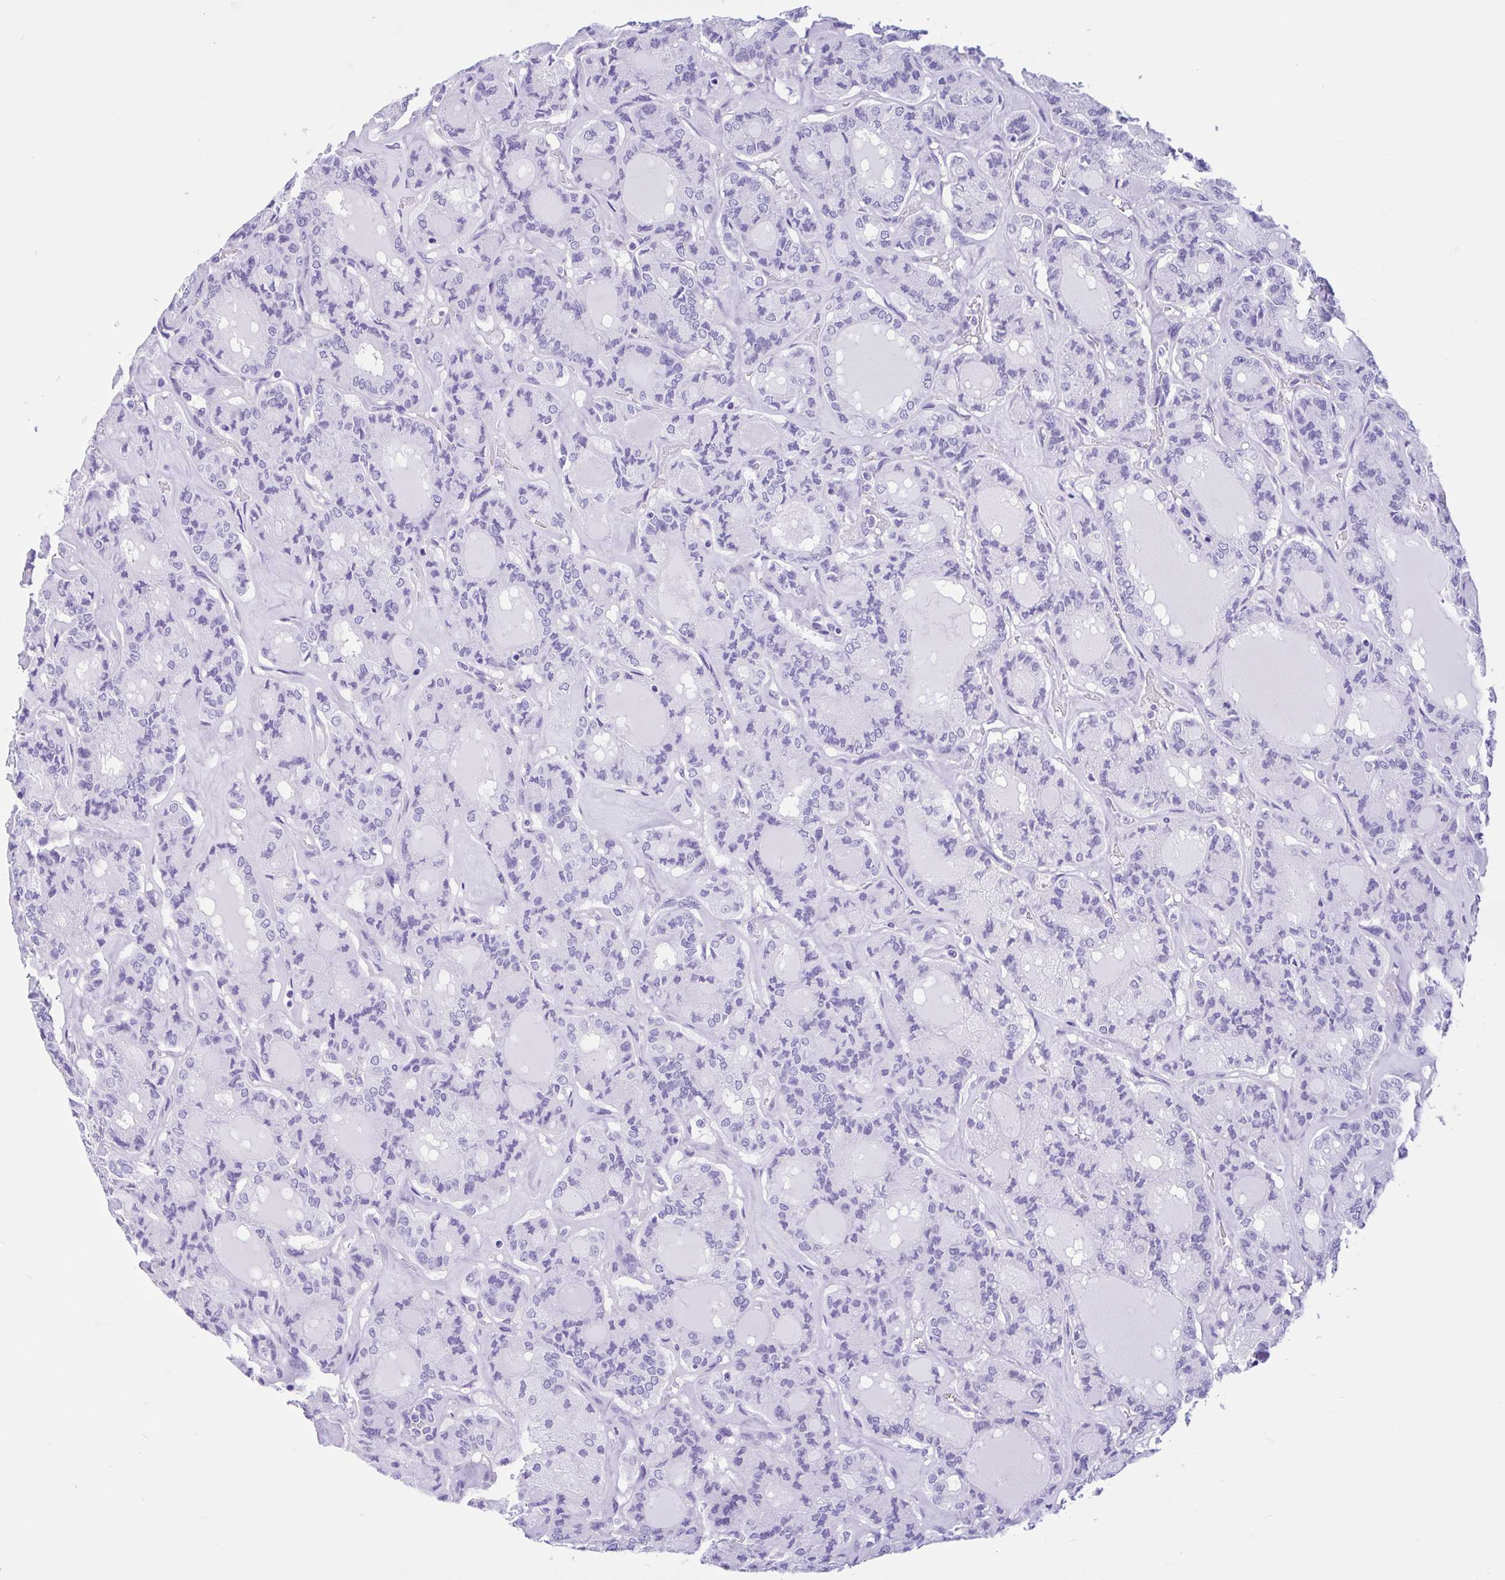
{"staining": {"intensity": "negative", "quantity": "none", "location": "none"}, "tissue": "thyroid cancer", "cell_type": "Tumor cells", "image_type": "cancer", "snomed": [{"axis": "morphology", "description": "Papillary adenocarcinoma, NOS"}, {"axis": "topography", "description": "Thyroid gland"}], "caption": "A histopathology image of thyroid cancer stained for a protein displays no brown staining in tumor cells.", "gene": "IAPP", "patient": {"sex": "male", "age": 87}}